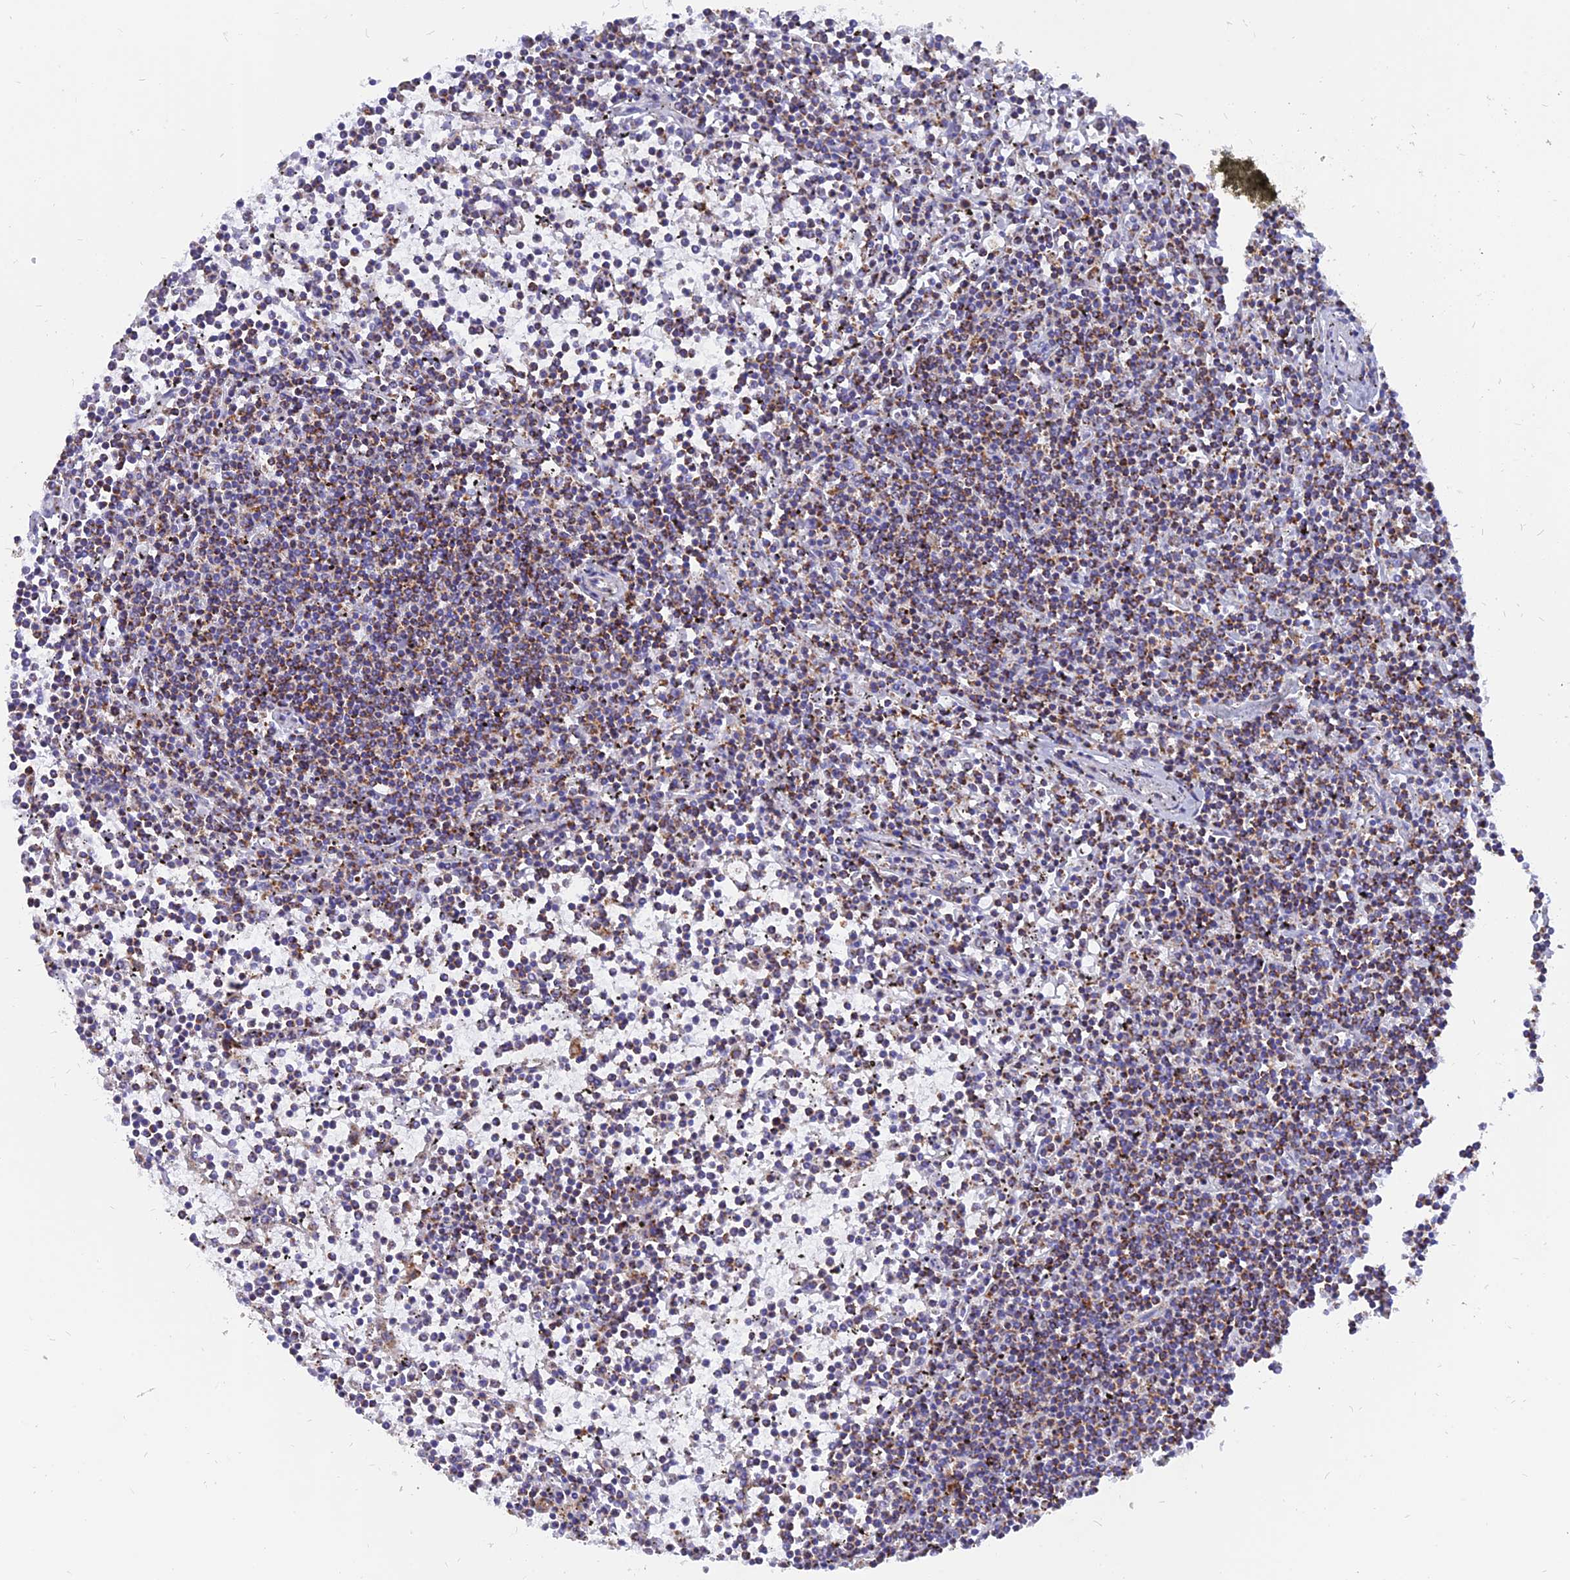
{"staining": {"intensity": "moderate", "quantity": "25%-75%", "location": "cytoplasmic/membranous"}, "tissue": "lymphoma", "cell_type": "Tumor cells", "image_type": "cancer", "snomed": [{"axis": "morphology", "description": "Malignant lymphoma, non-Hodgkin's type, Low grade"}, {"axis": "topography", "description": "Spleen"}], "caption": "Moderate cytoplasmic/membranous protein expression is identified in approximately 25%-75% of tumor cells in low-grade malignant lymphoma, non-Hodgkin's type.", "gene": "NDUFB6", "patient": {"sex": "female", "age": 19}}